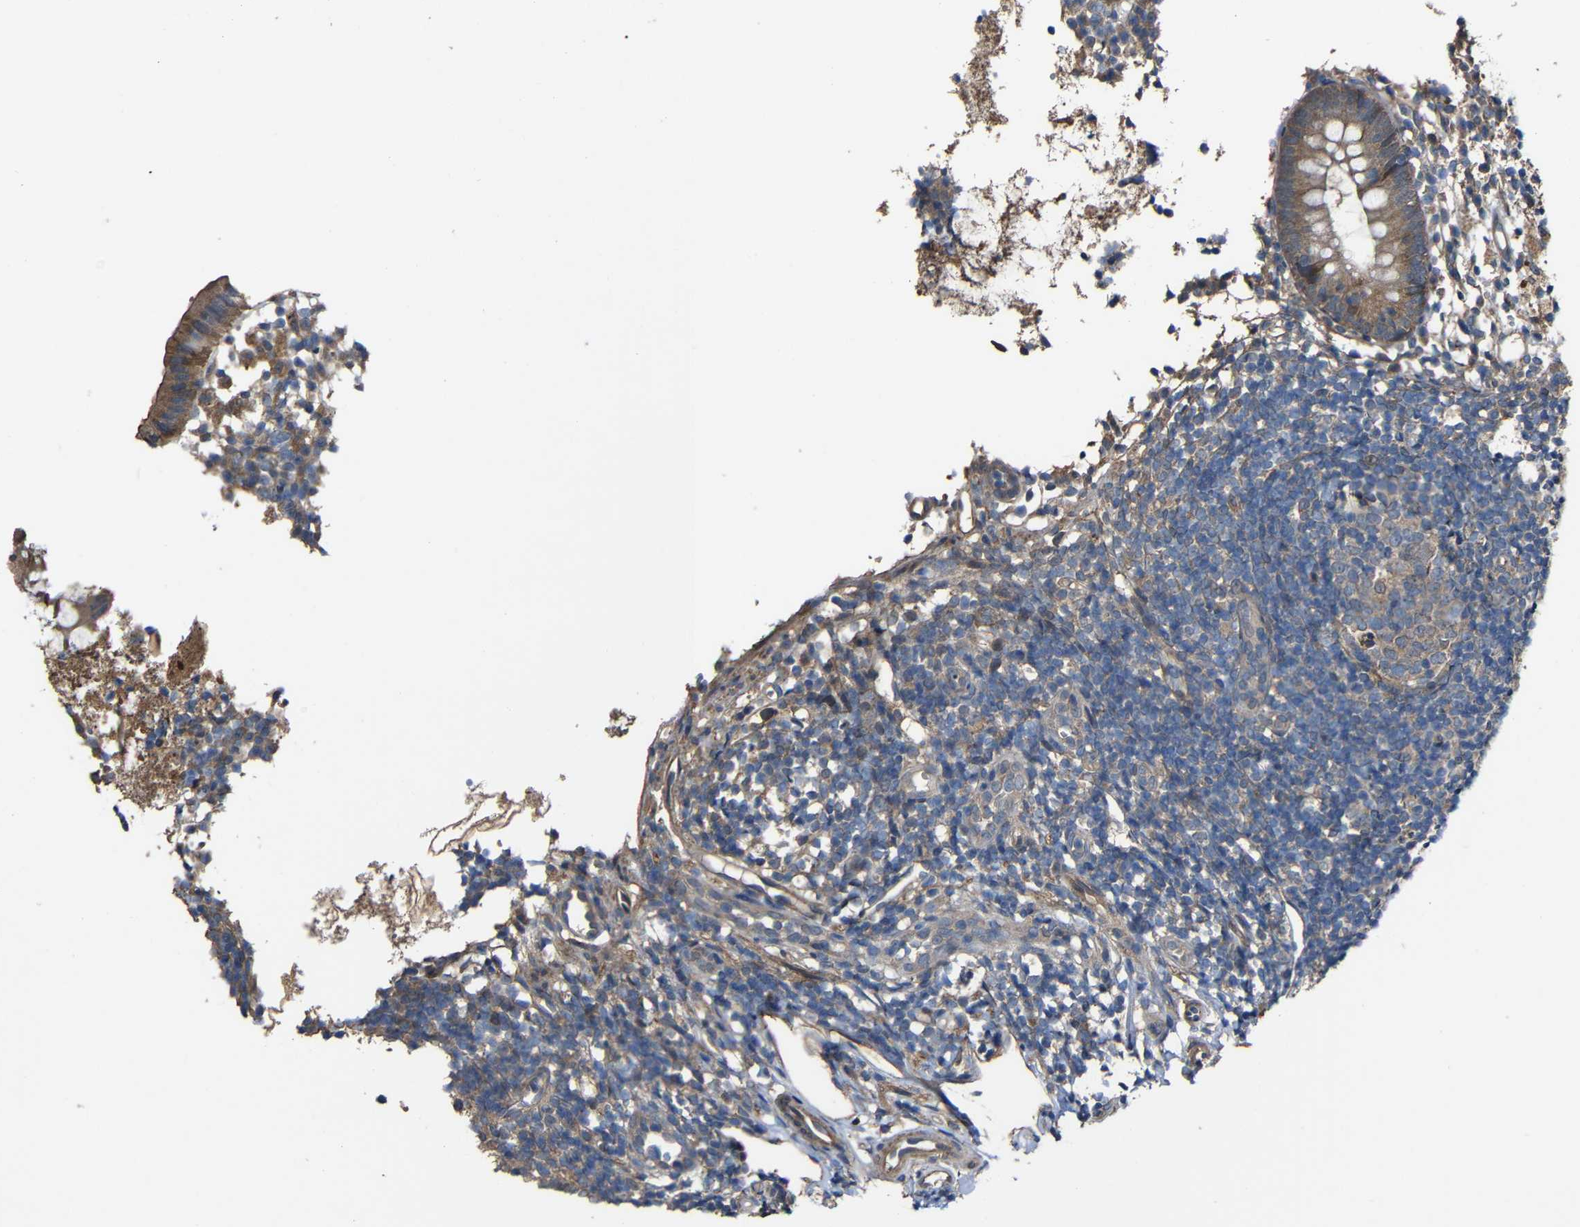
{"staining": {"intensity": "moderate", "quantity": ">75%", "location": "cytoplasmic/membranous"}, "tissue": "appendix", "cell_type": "Glandular cells", "image_type": "normal", "snomed": [{"axis": "morphology", "description": "Normal tissue, NOS"}, {"axis": "topography", "description": "Appendix"}], "caption": "IHC staining of unremarkable appendix, which displays medium levels of moderate cytoplasmic/membranous staining in approximately >75% of glandular cells indicating moderate cytoplasmic/membranous protein positivity. The staining was performed using DAB (3,3'-diaminobenzidine) (brown) for protein detection and nuclei were counterstained in hematoxylin (blue).", "gene": "CHST9", "patient": {"sex": "female", "age": 20}}